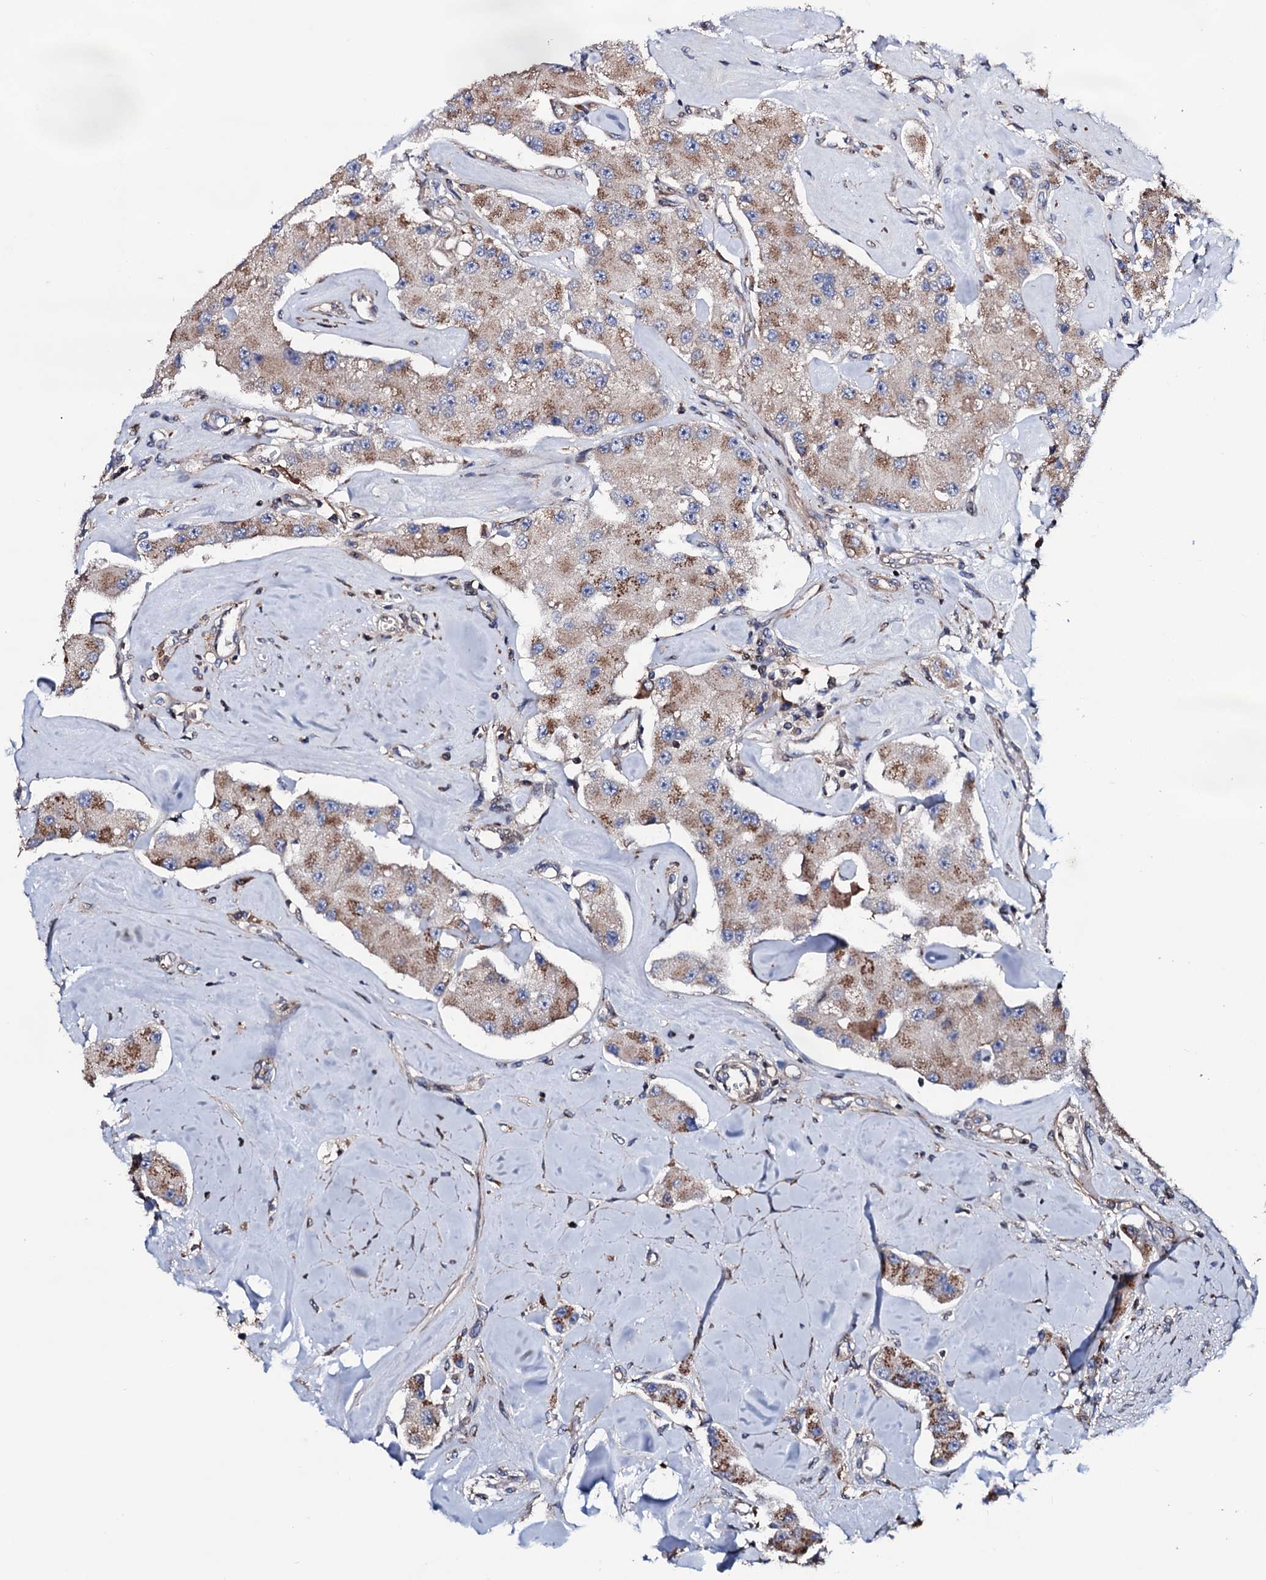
{"staining": {"intensity": "moderate", "quantity": ">75%", "location": "cytoplasmic/membranous"}, "tissue": "carcinoid", "cell_type": "Tumor cells", "image_type": "cancer", "snomed": [{"axis": "morphology", "description": "Carcinoid, malignant, NOS"}, {"axis": "topography", "description": "Pancreas"}], "caption": "The photomicrograph displays immunohistochemical staining of carcinoid. There is moderate cytoplasmic/membranous positivity is identified in approximately >75% of tumor cells.", "gene": "PLET1", "patient": {"sex": "male", "age": 41}}